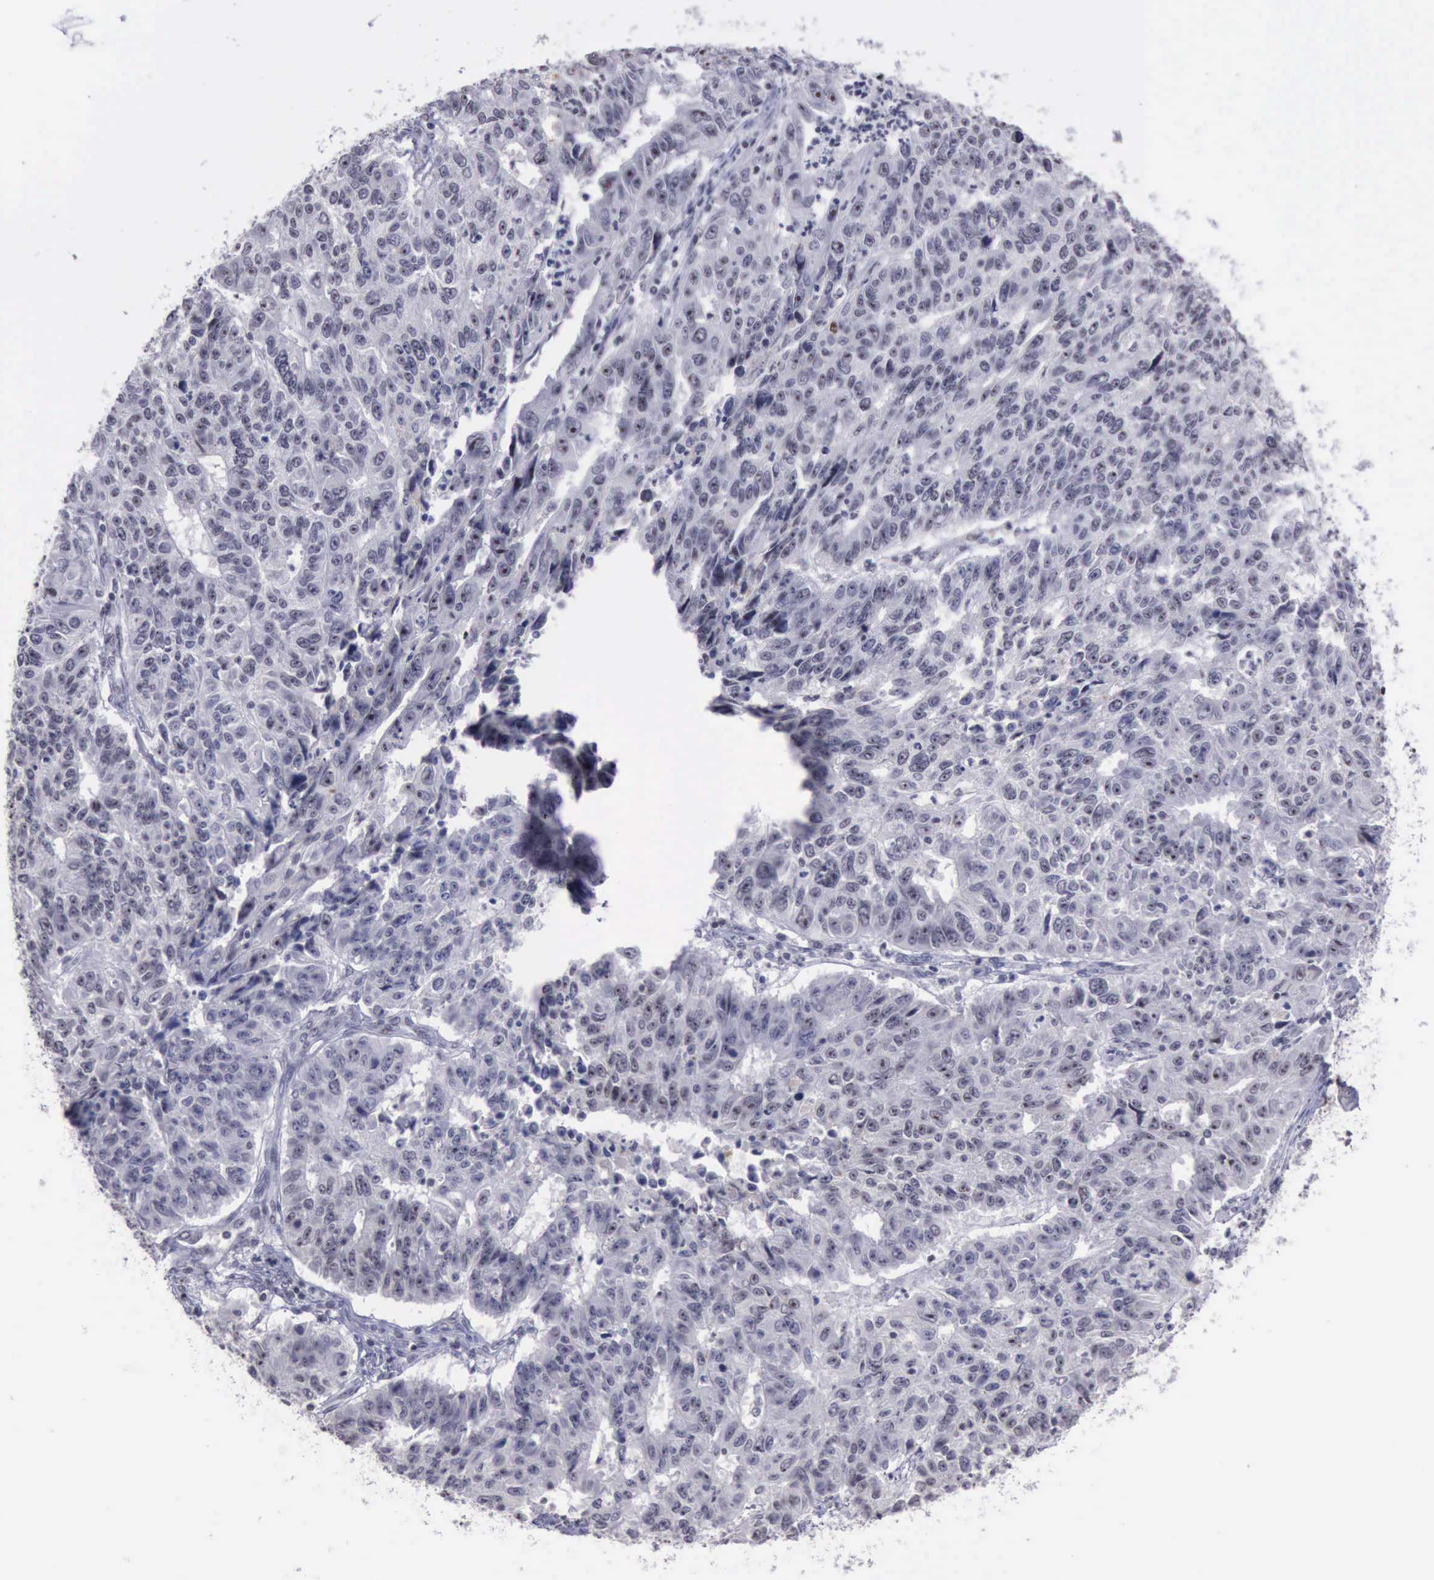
{"staining": {"intensity": "negative", "quantity": "none", "location": "none"}, "tissue": "endometrial cancer", "cell_type": "Tumor cells", "image_type": "cancer", "snomed": [{"axis": "morphology", "description": "Adenocarcinoma, NOS"}, {"axis": "topography", "description": "Endometrium"}], "caption": "Tumor cells are negative for protein expression in human endometrial cancer.", "gene": "YY1", "patient": {"sex": "female", "age": 42}}